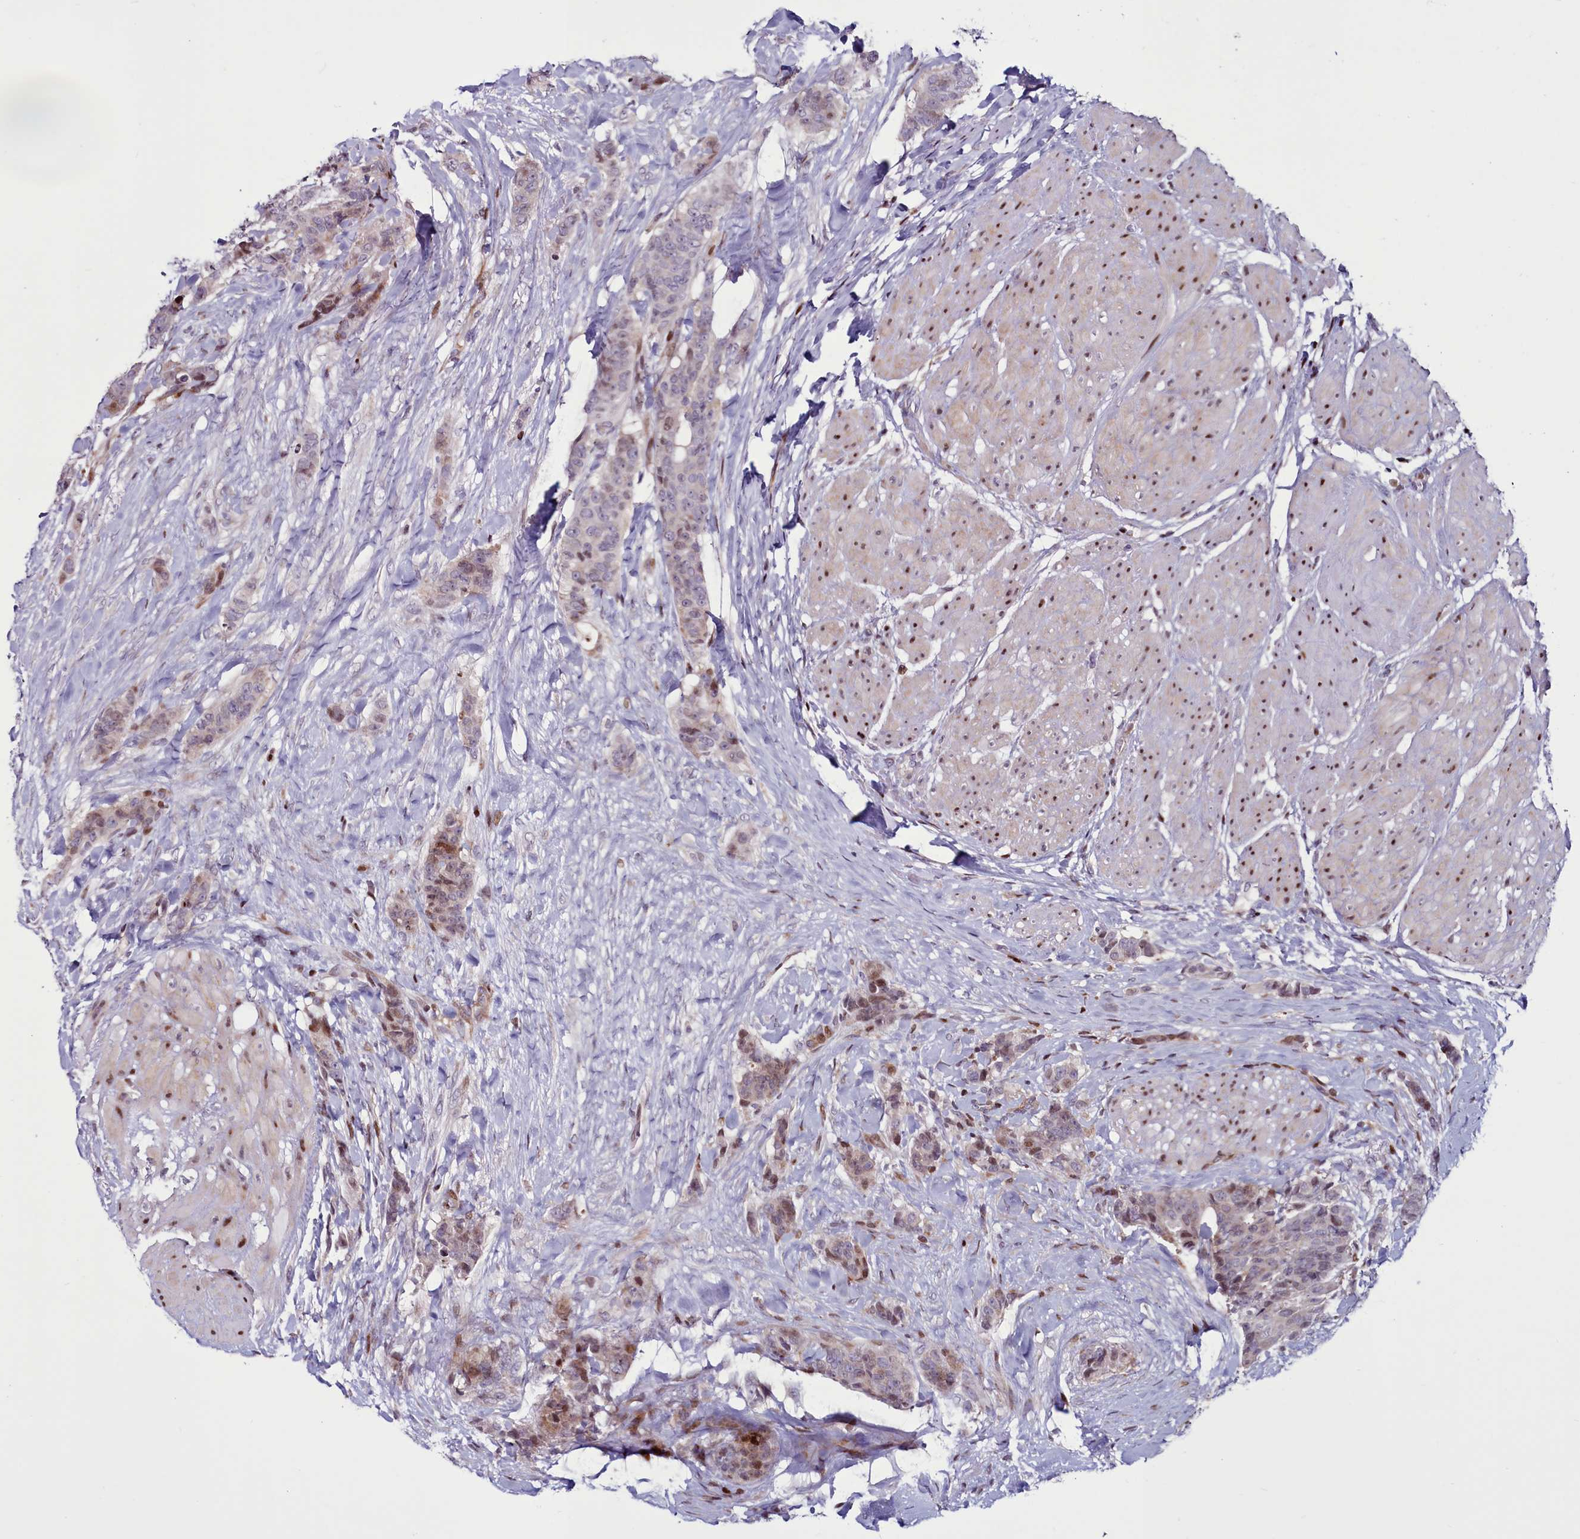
{"staining": {"intensity": "moderate", "quantity": "<25%", "location": "nuclear"}, "tissue": "breast cancer", "cell_type": "Tumor cells", "image_type": "cancer", "snomed": [{"axis": "morphology", "description": "Duct carcinoma"}, {"axis": "topography", "description": "Breast"}], "caption": "The immunohistochemical stain shows moderate nuclear staining in tumor cells of breast cancer tissue.", "gene": "WBP11", "patient": {"sex": "female", "age": 40}}